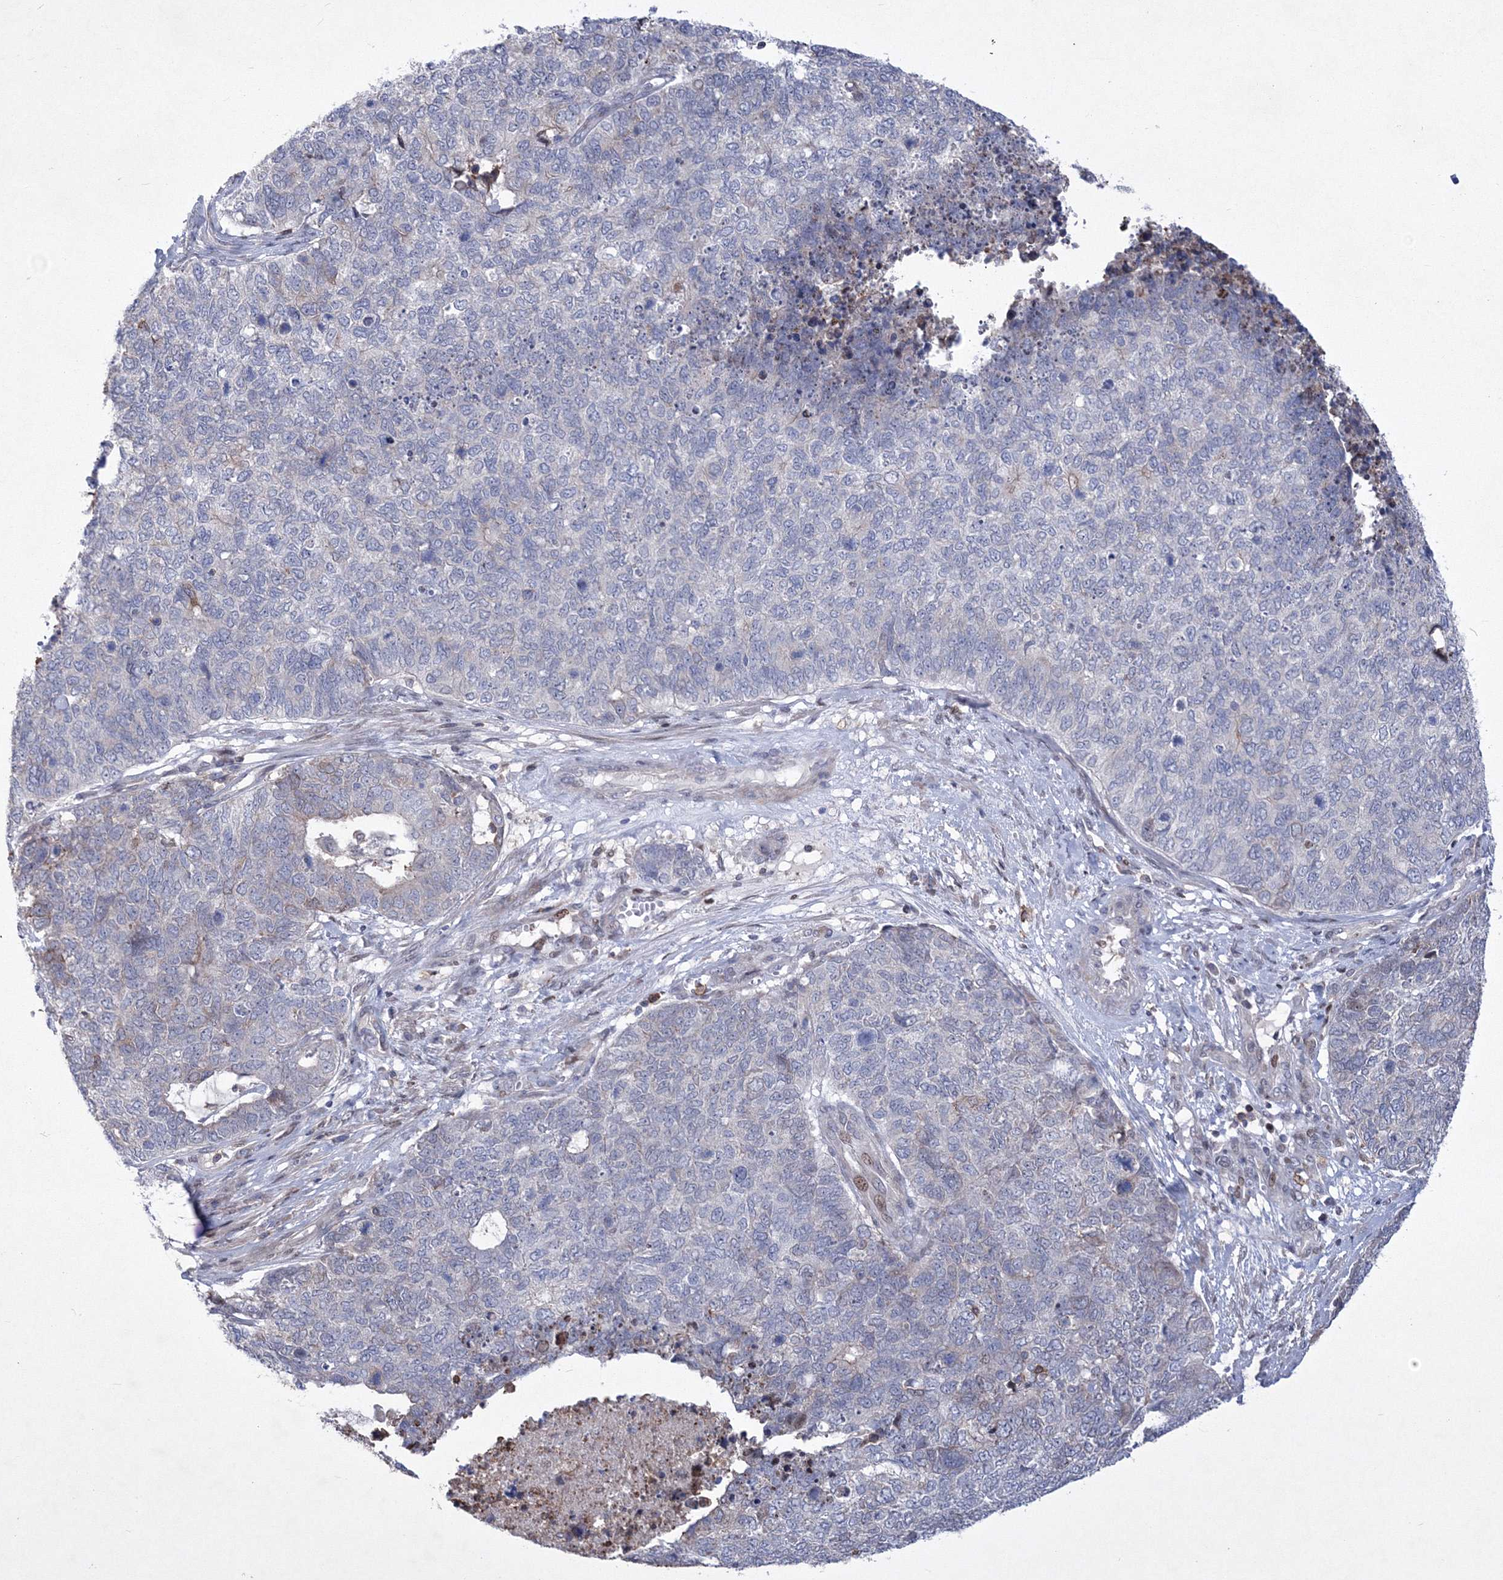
{"staining": {"intensity": "negative", "quantity": "none", "location": "none"}, "tissue": "cervical cancer", "cell_type": "Tumor cells", "image_type": "cancer", "snomed": [{"axis": "morphology", "description": "Squamous cell carcinoma, NOS"}, {"axis": "topography", "description": "Cervix"}], "caption": "Histopathology image shows no protein positivity in tumor cells of cervical cancer (squamous cell carcinoma) tissue.", "gene": "RNPEPL1", "patient": {"sex": "female", "age": 63}}